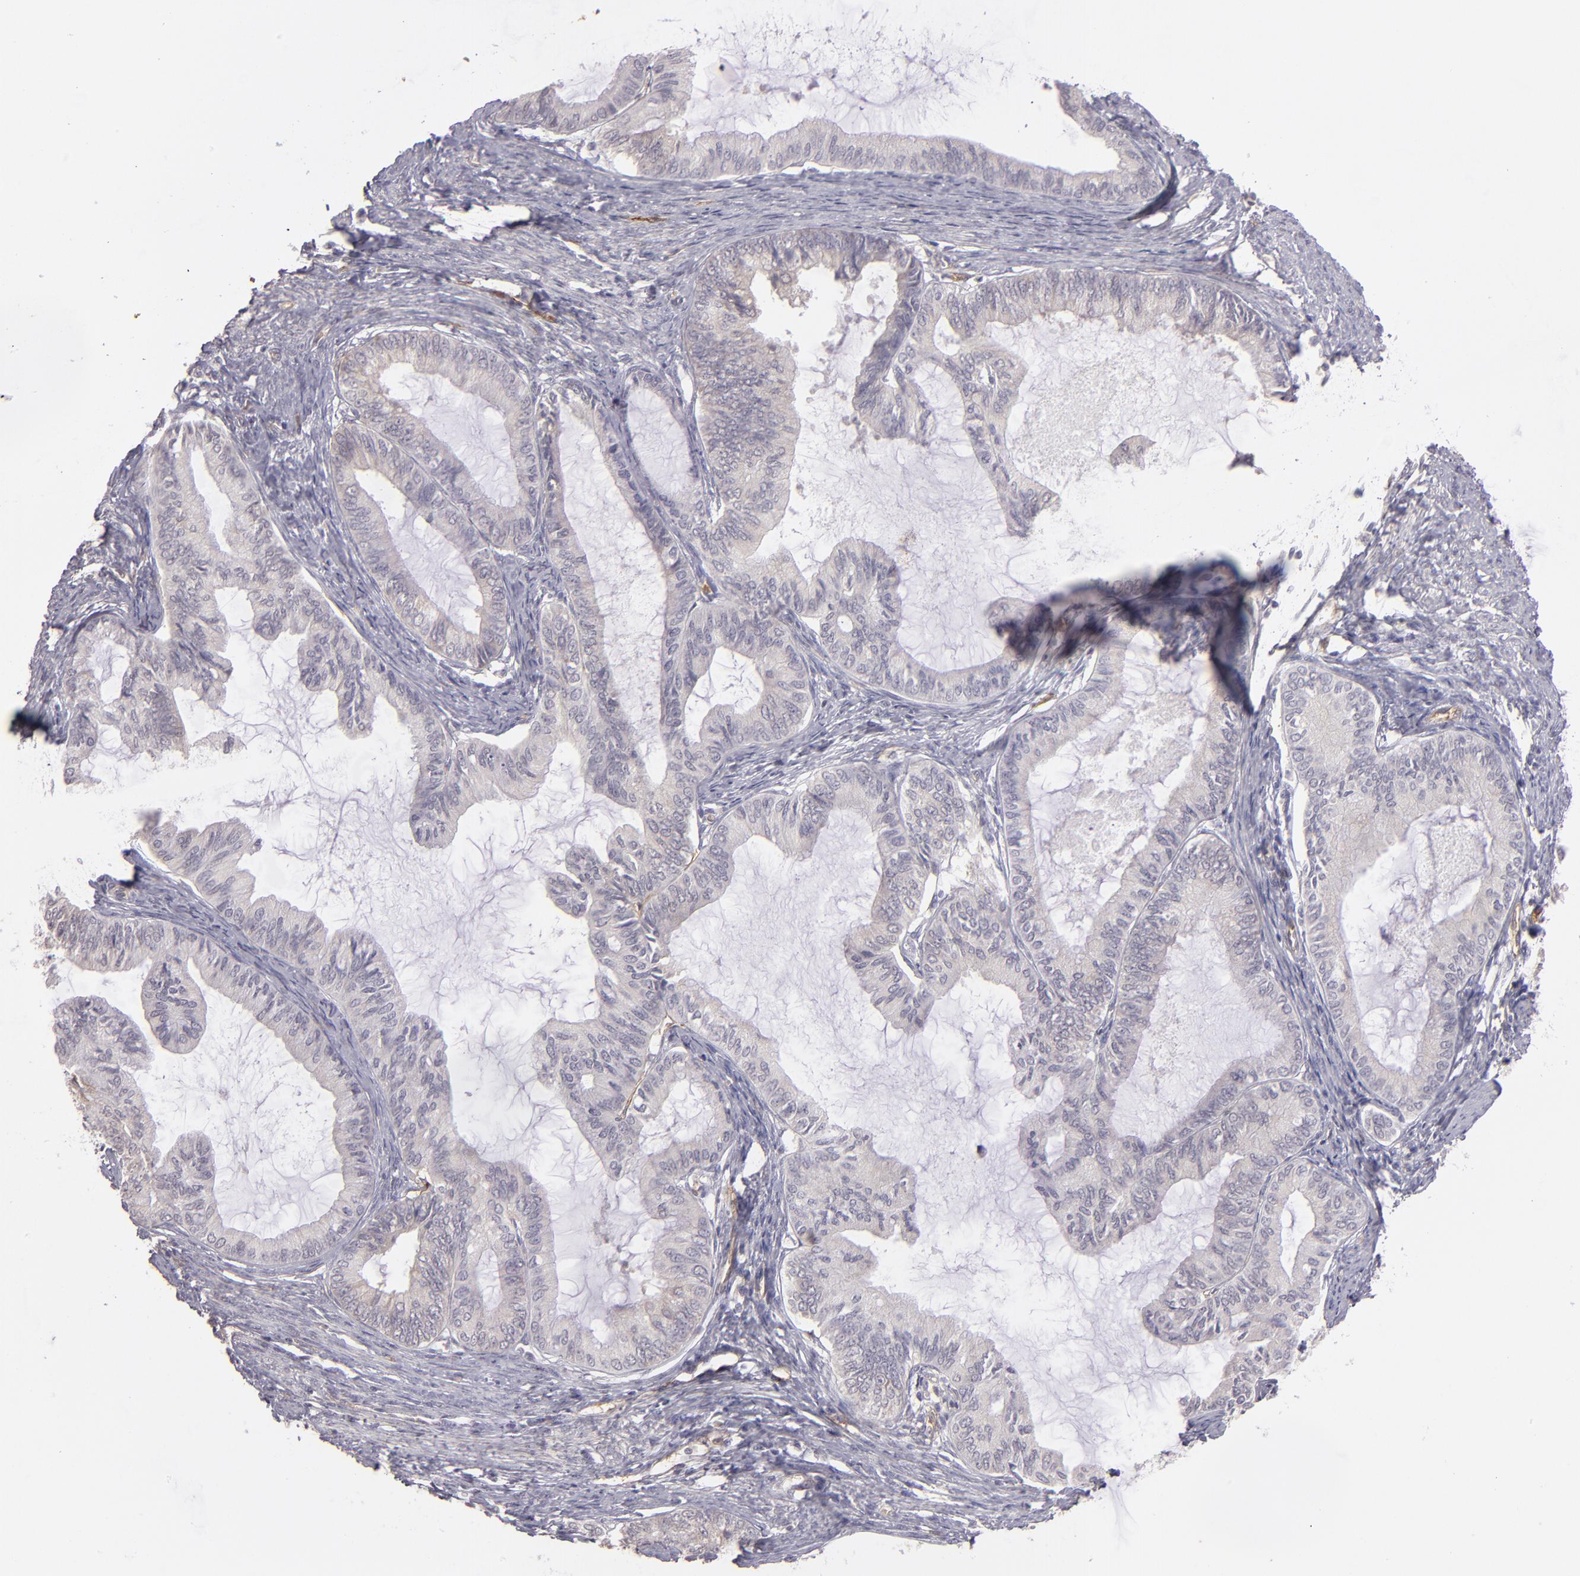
{"staining": {"intensity": "weak", "quantity": "<25%", "location": "cytoplasmic/membranous"}, "tissue": "endometrial cancer", "cell_type": "Tumor cells", "image_type": "cancer", "snomed": [{"axis": "morphology", "description": "Adenocarcinoma, NOS"}, {"axis": "topography", "description": "Endometrium"}], "caption": "There is no significant expression in tumor cells of endometrial cancer. (DAB (3,3'-diaminobenzidine) IHC, high magnification).", "gene": "THBD", "patient": {"sex": "female", "age": 86}}